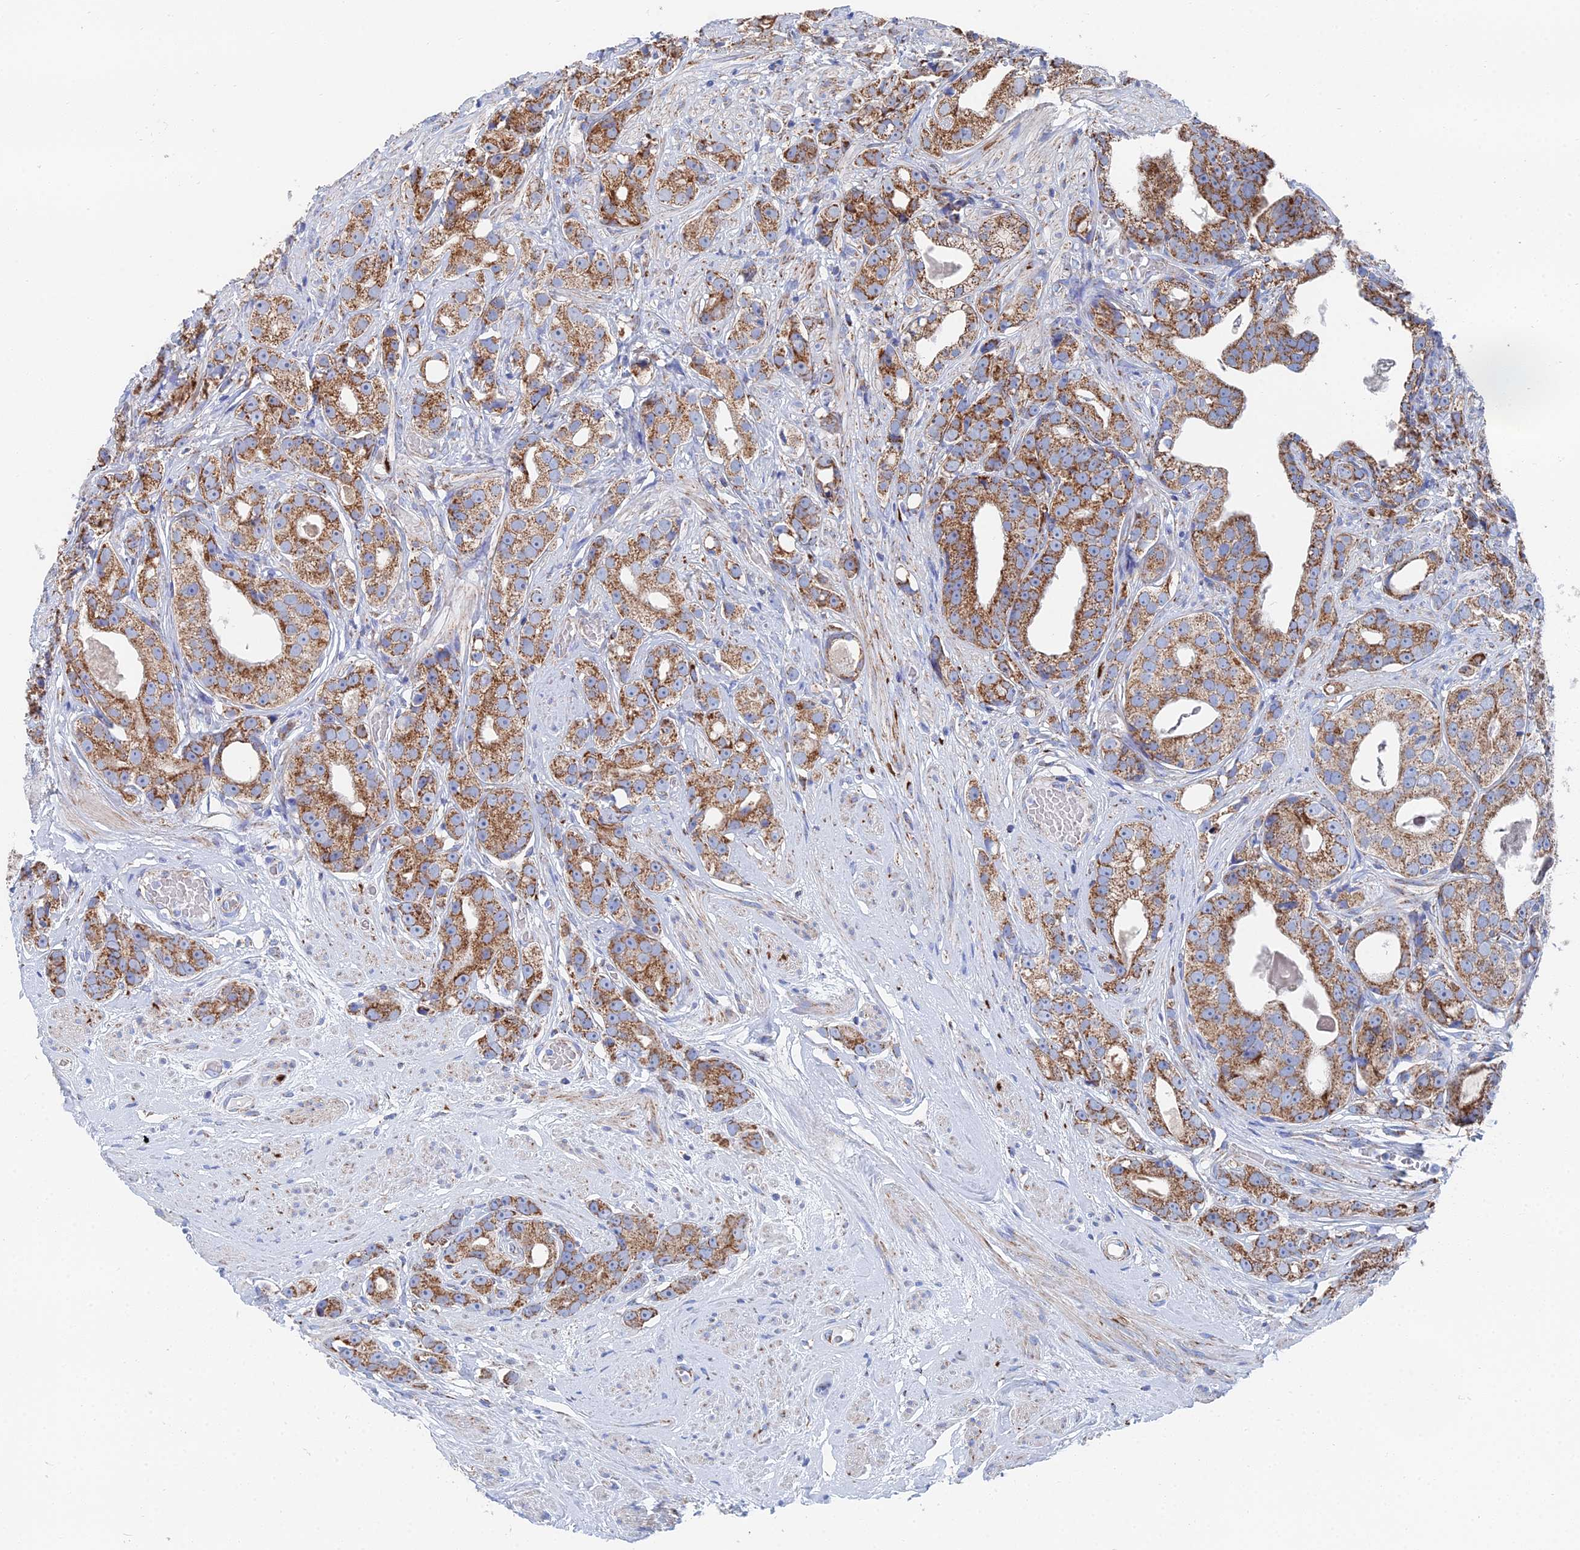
{"staining": {"intensity": "strong", "quantity": ">75%", "location": "cytoplasmic/membranous"}, "tissue": "prostate cancer", "cell_type": "Tumor cells", "image_type": "cancer", "snomed": [{"axis": "morphology", "description": "Adenocarcinoma, High grade"}, {"axis": "topography", "description": "Prostate"}], "caption": "Prostate high-grade adenocarcinoma stained with a brown dye shows strong cytoplasmic/membranous positive staining in about >75% of tumor cells.", "gene": "IFT80", "patient": {"sex": "male", "age": 71}}